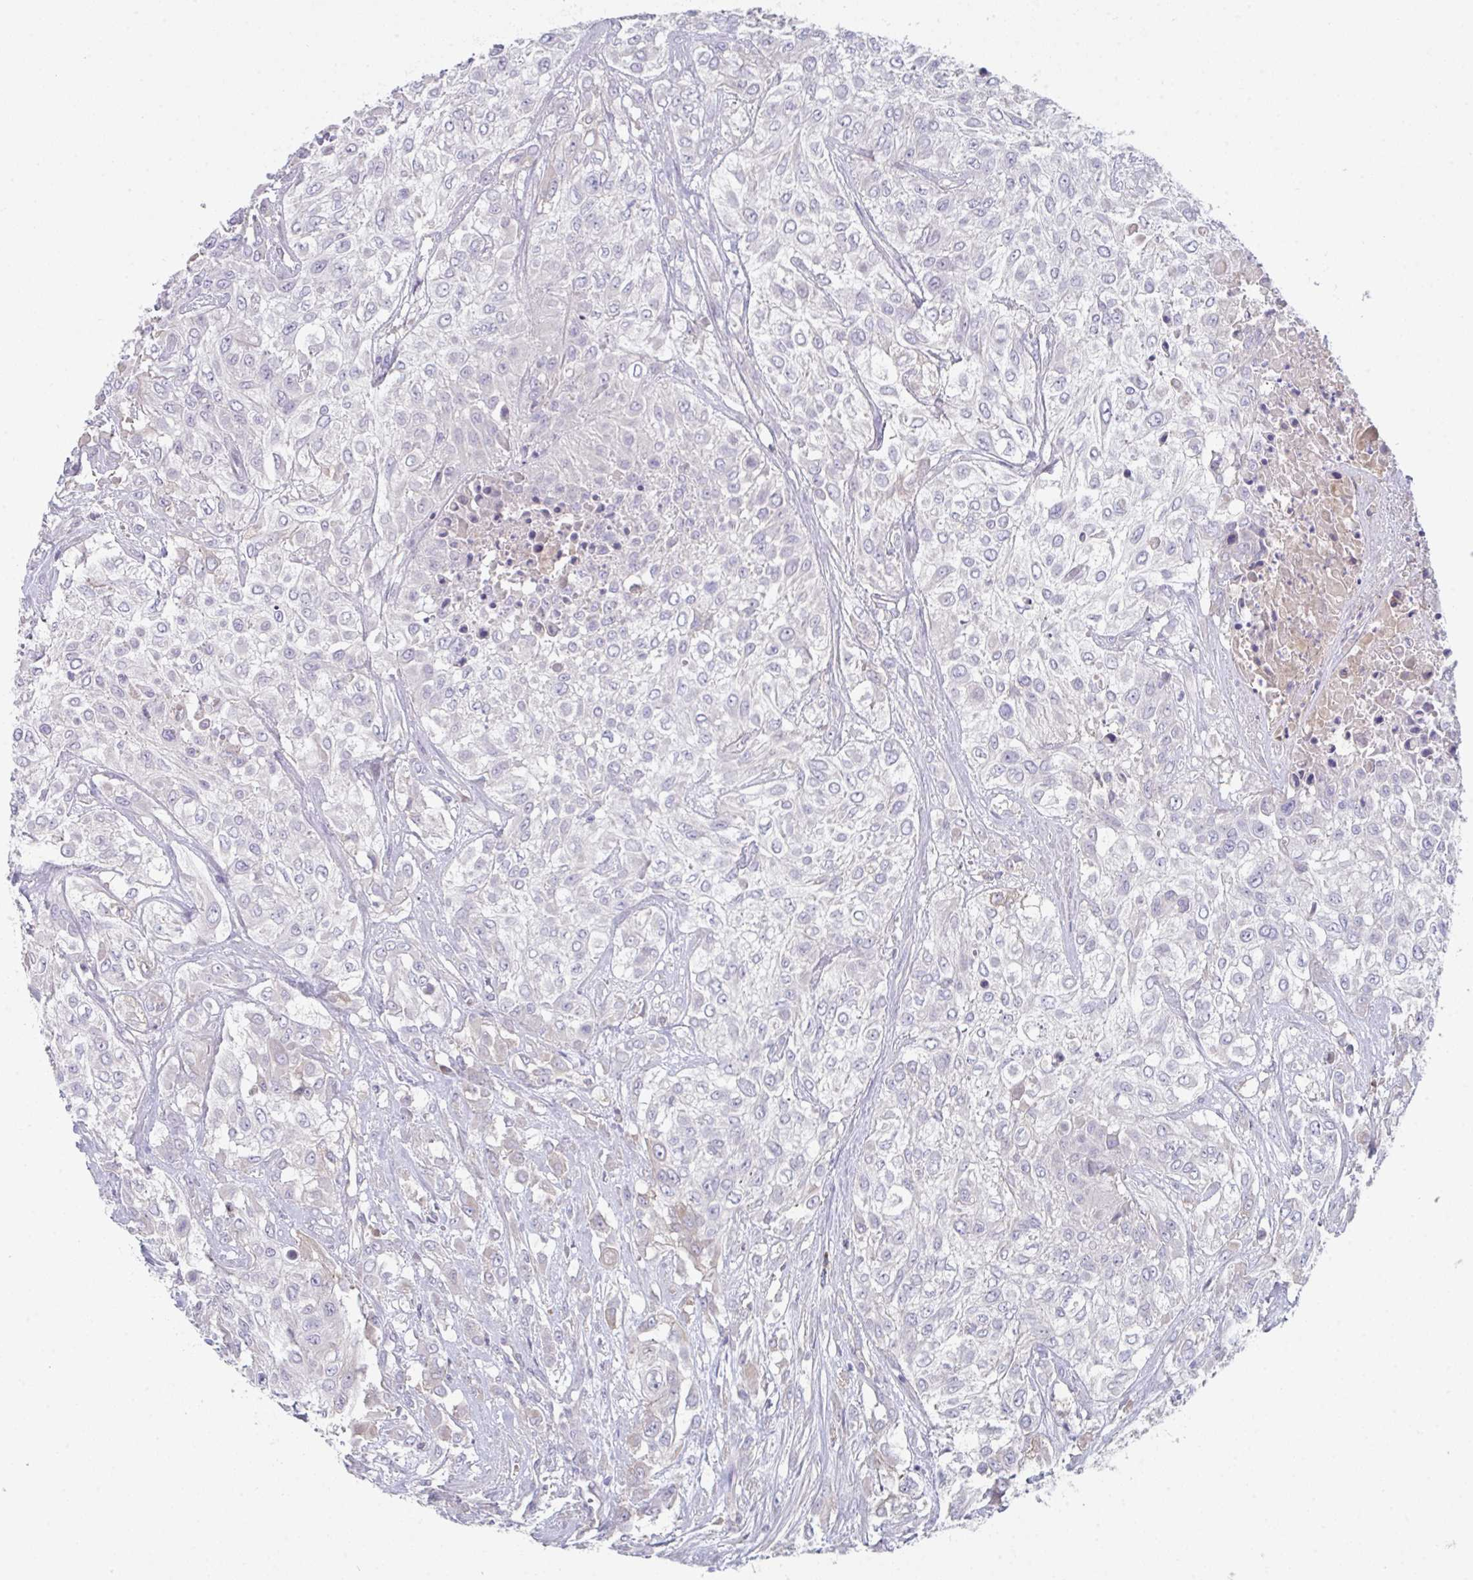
{"staining": {"intensity": "negative", "quantity": "none", "location": "none"}, "tissue": "urothelial cancer", "cell_type": "Tumor cells", "image_type": "cancer", "snomed": [{"axis": "morphology", "description": "Urothelial carcinoma, High grade"}, {"axis": "topography", "description": "Urinary bladder"}], "caption": "The immunohistochemistry (IHC) histopathology image has no significant expression in tumor cells of urothelial cancer tissue.", "gene": "HGFAC", "patient": {"sex": "male", "age": 57}}